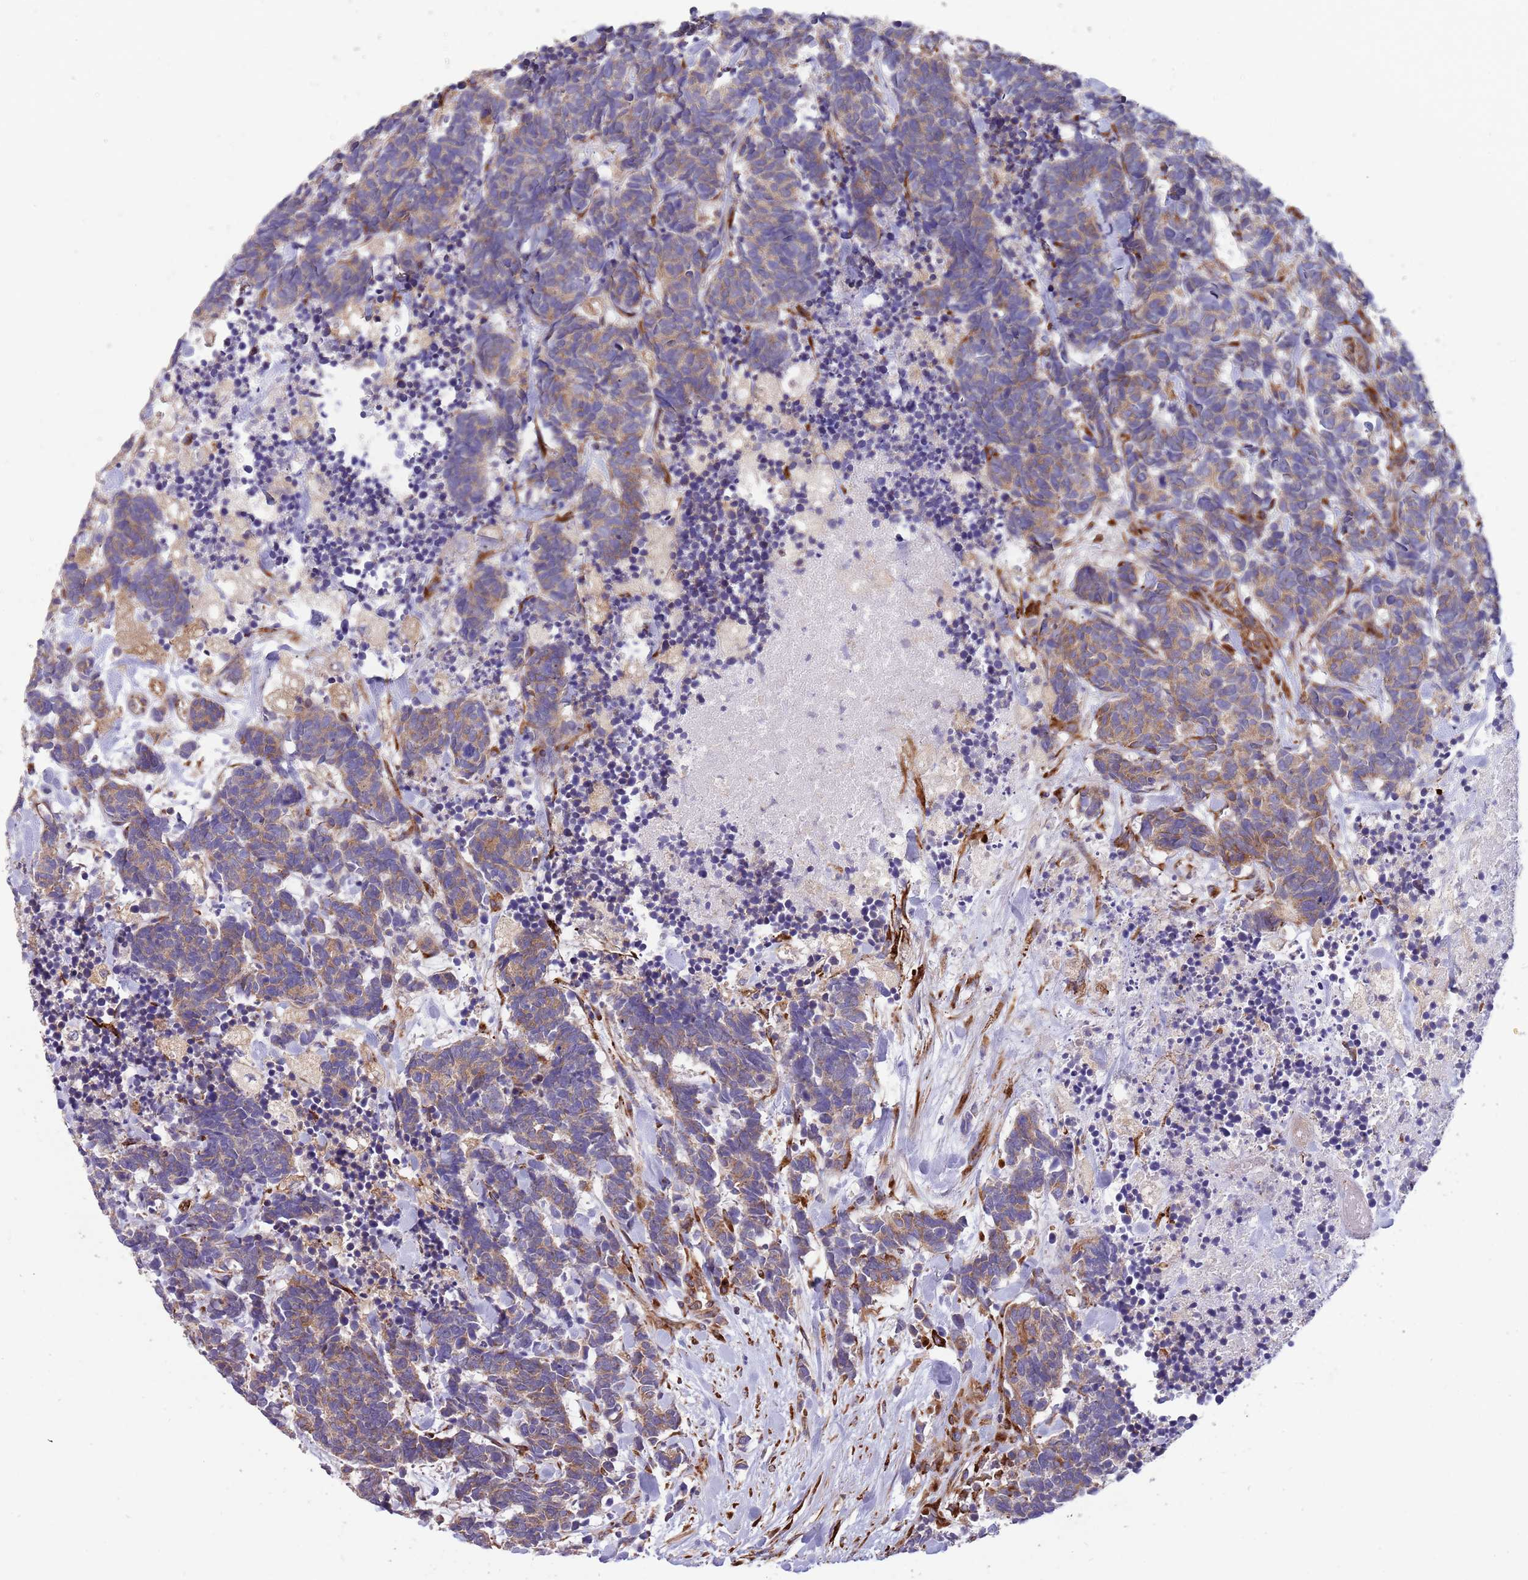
{"staining": {"intensity": "weak", "quantity": ">75%", "location": "cytoplasmic/membranous"}, "tissue": "carcinoid", "cell_type": "Tumor cells", "image_type": "cancer", "snomed": [{"axis": "morphology", "description": "Carcinoma, NOS"}, {"axis": "morphology", "description": "Carcinoid, malignant, NOS"}, {"axis": "topography", "description": "Prostate"}], "caption": "Immunohistochemistry (IHC) image of malignant carcinoid stained for a protein (brown), which displays low levels of weak cytoplasmic/membranous staining in approximately >75% of tumor cells.", "gene": "ARMCX6", "patient": {"sex": "male", "age": 57}}